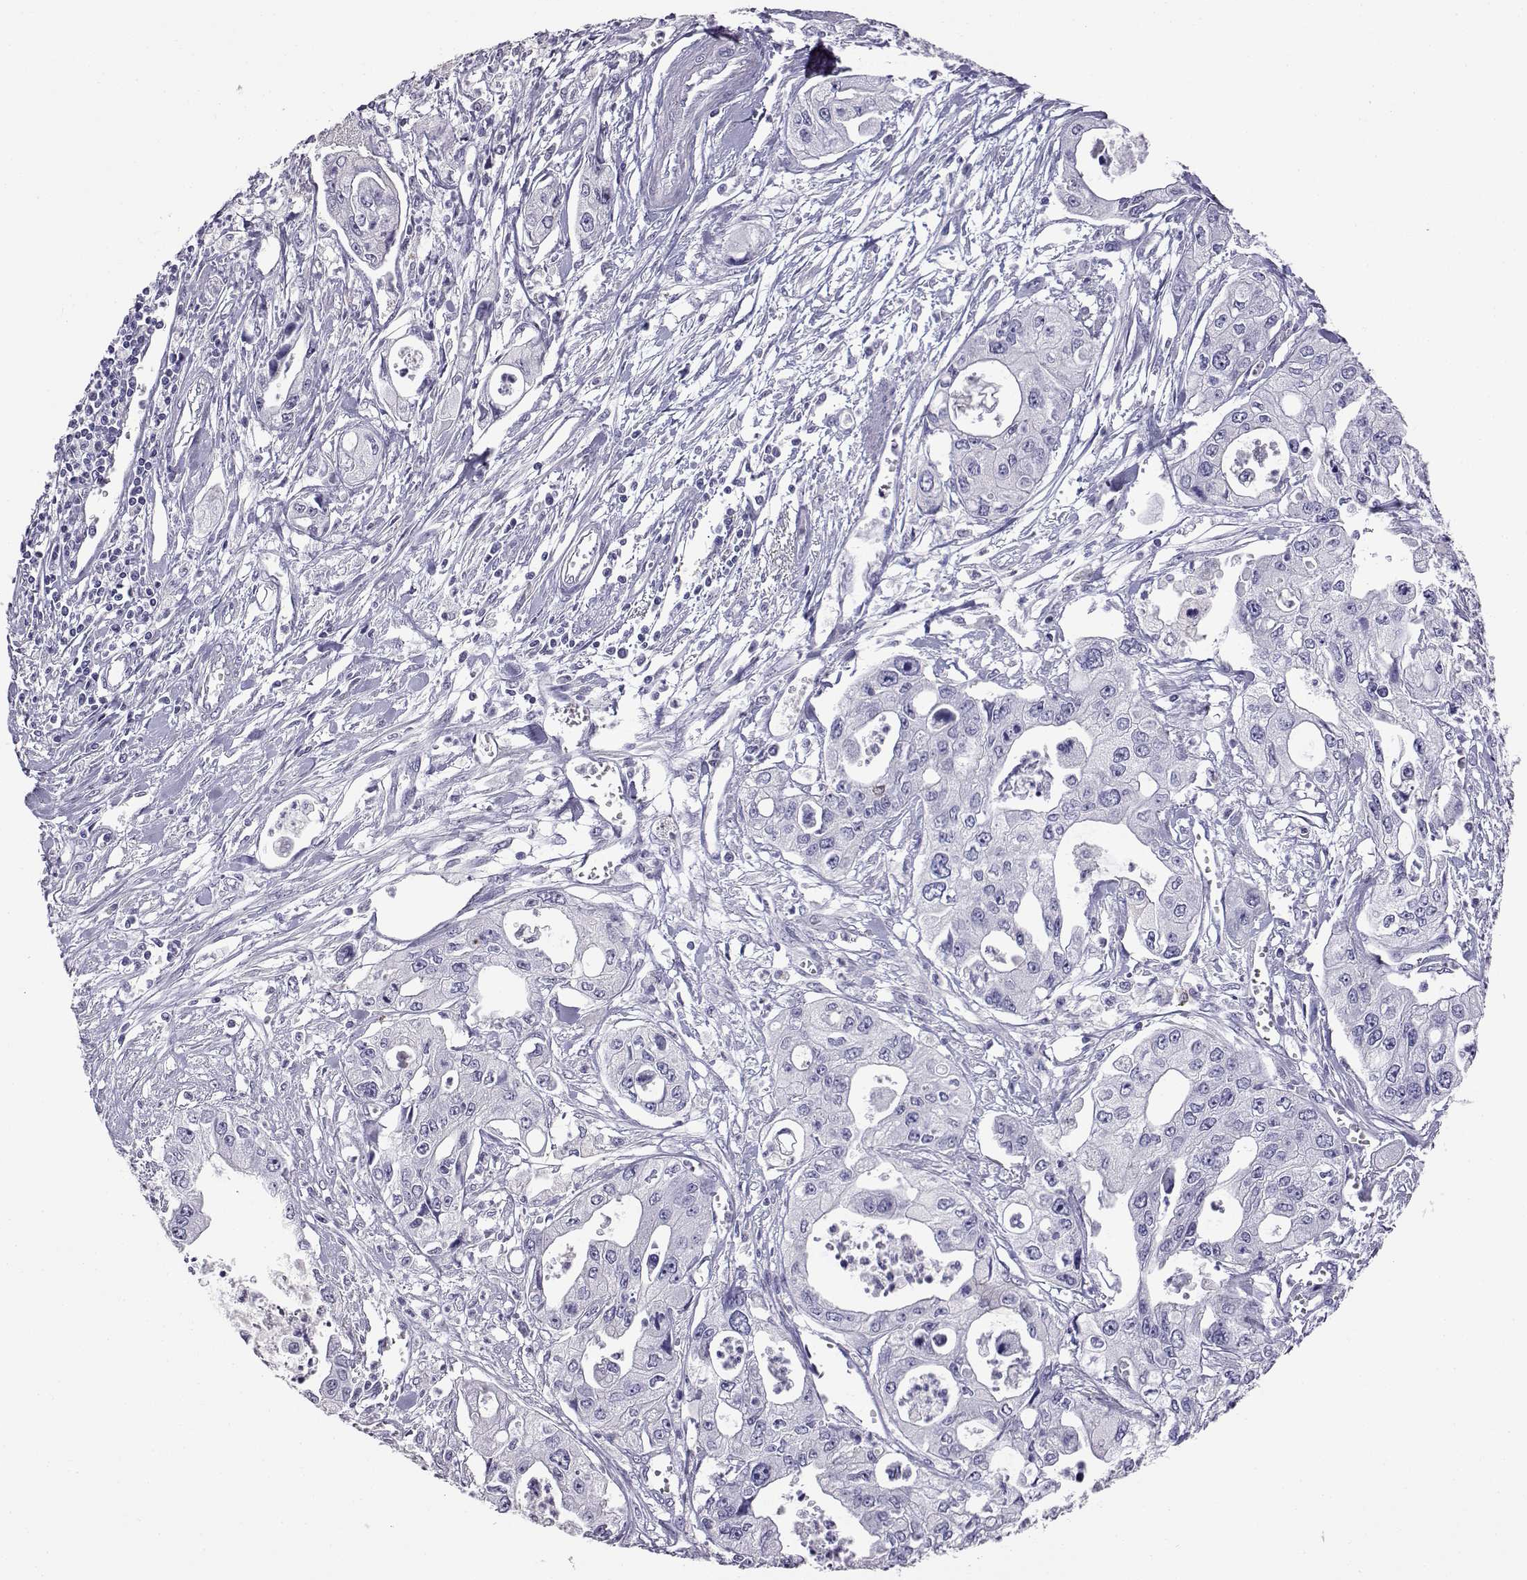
{"staining": {"intensity": "negative", "quantity": "none", "location": "none"}, "tissue": "pancreatic cancer", "cell_type": "Tumor cells", "image_type": "cancer", "snomed": [{"axis": "morphology", "description": "Adenocarcinoma, NOS"}, {"axis": "topography", "description": "Pancreas"}], "caption": "A micrograph of human pancreatic cancer is negative for staining in tumor cells.", "gene": "AKR1B1", "patient": {"sex": "male", "age": 70}}